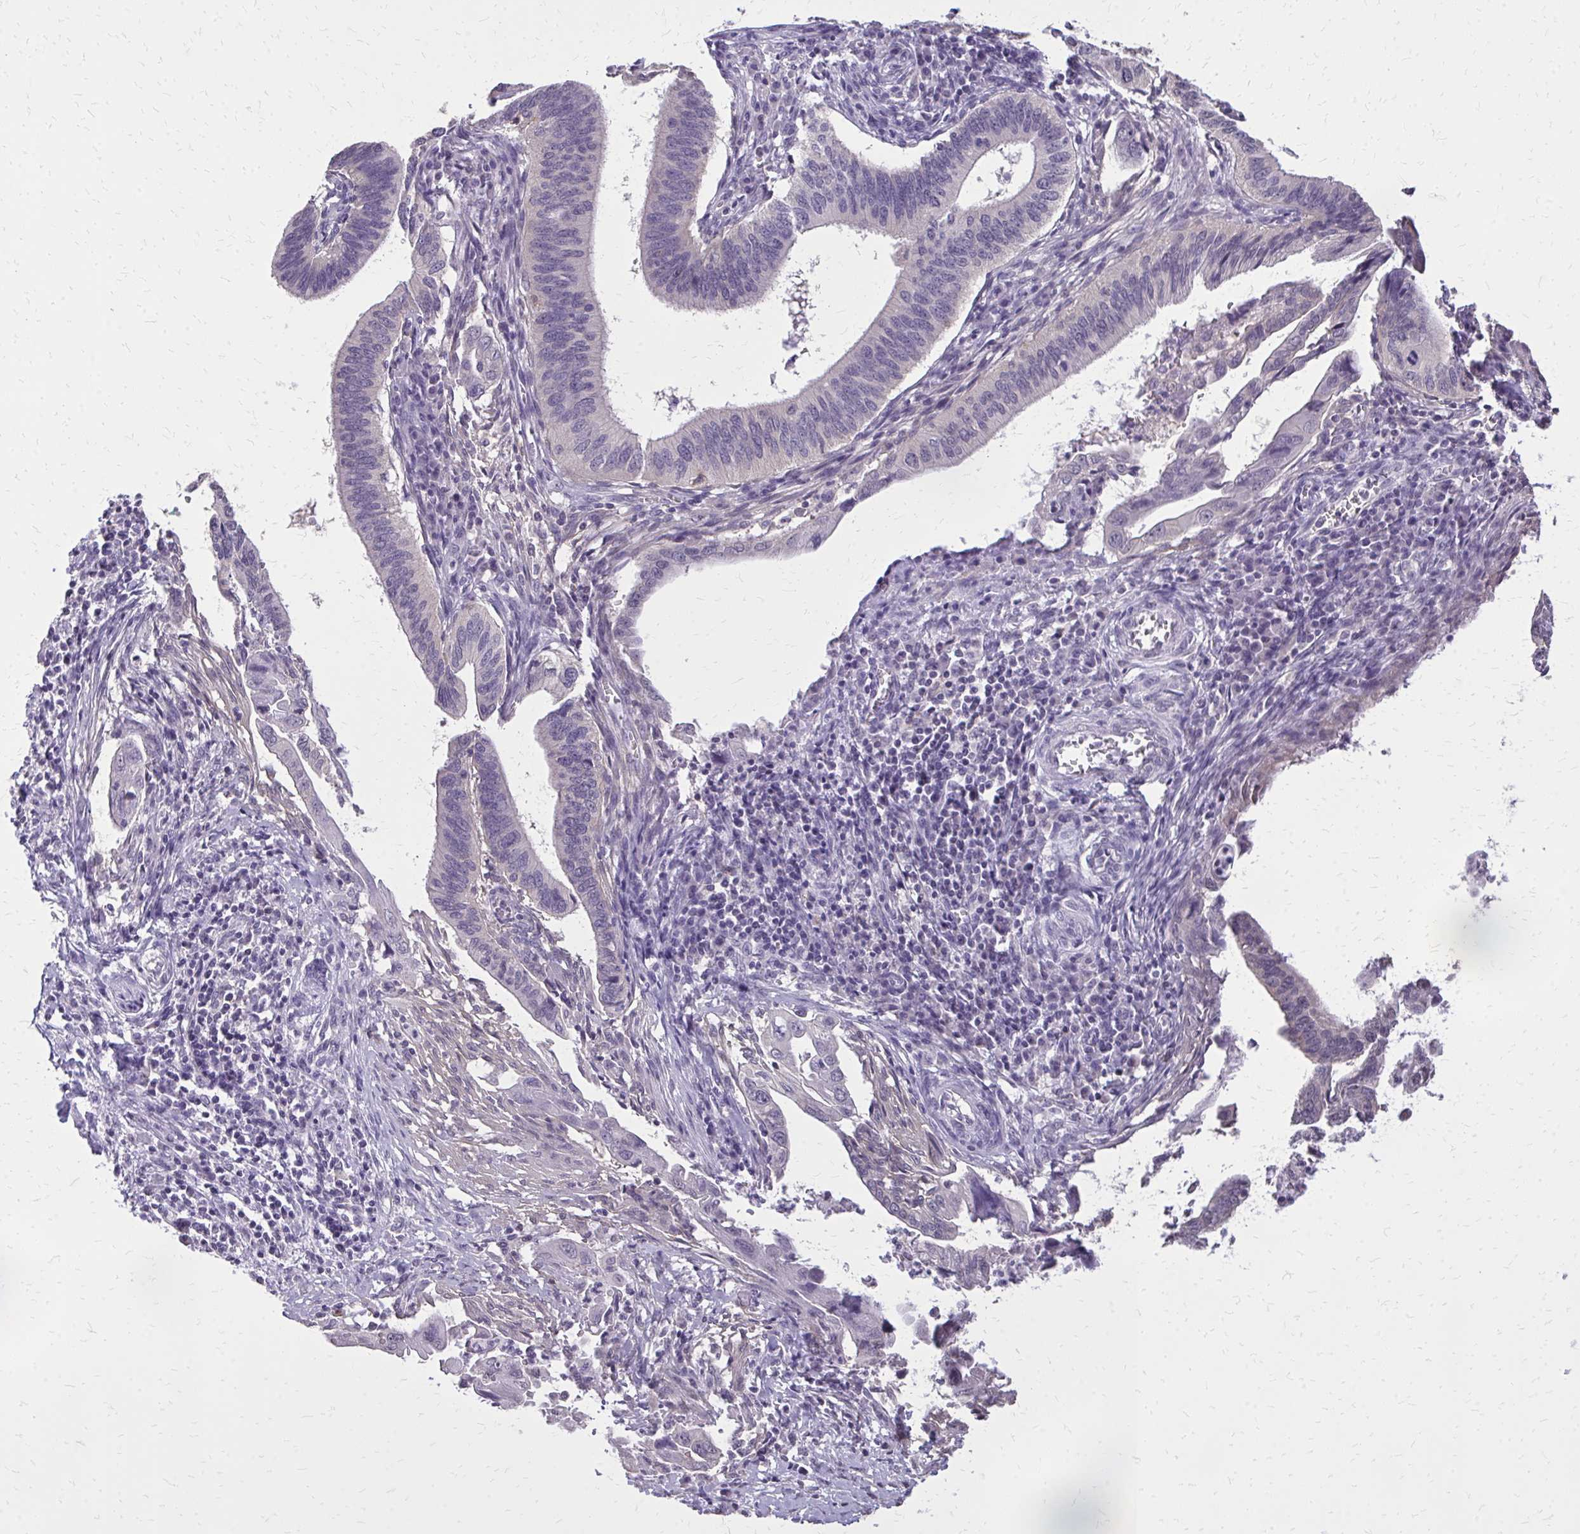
{"staining": {"intensity": "negative", "quantity": "none", "location": "none"}, "tissue": "cervical cancer", "cell_type": "Tumor cells", "image_type": "cancer", "snomed": [{"axis": "morphology", "description": "Adenocarcinoma, NOS"}, {"axis": "topography", "description": "Cervix"}], "caption": "DAB (3,3'-diaminobenzidine) immunohistochemical staining of cervical cancer (adenocarcinoma) shows no significant positivity in tumor cells.", "gene": "AKAP5", "patient": {"sex": "female", "age": 42}}